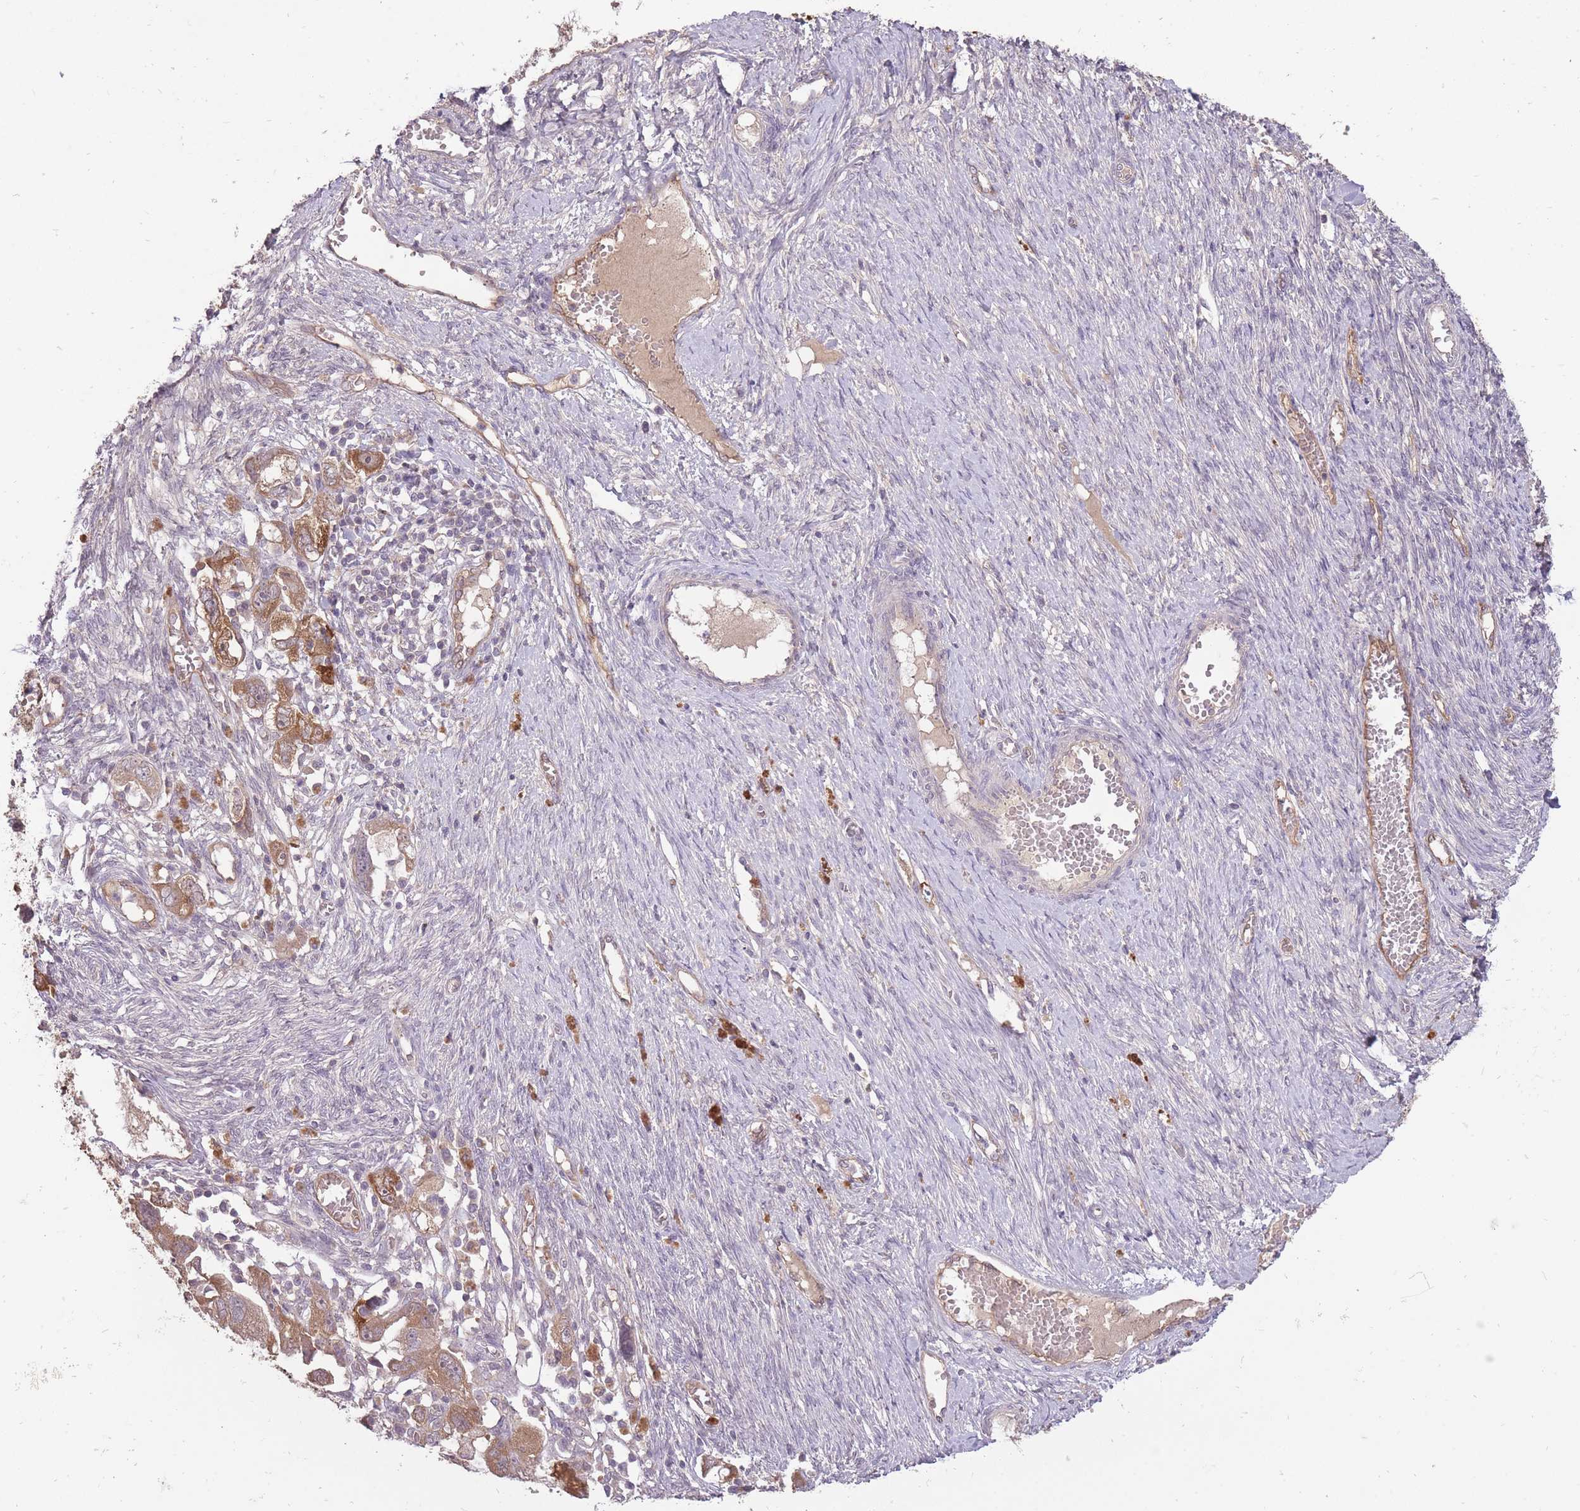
{"staining": {"intensity": "moderate", "quantity": ">75%", "location": "cytoplasmic/membranous"}, "tissue": "ovarian cancer", "cell_type": "Tumor cells", "image_type": "cancer", "snomed": [{"axis": "morphology", "description": "Carcinoma, NOS"}, {"axis": "morphology", "description": "Cystadenocarcinoma, serous, NOS"}, {"axis": "topography", "description": "Ovary"}], "caption": "This is an image of IHC staining of ovarian cancer, which shows moderate expression in the cytoplasmic/membranous of tumor cells.", "gene": "LRATD2", "patient": {"sex": "female", "age": 69}}